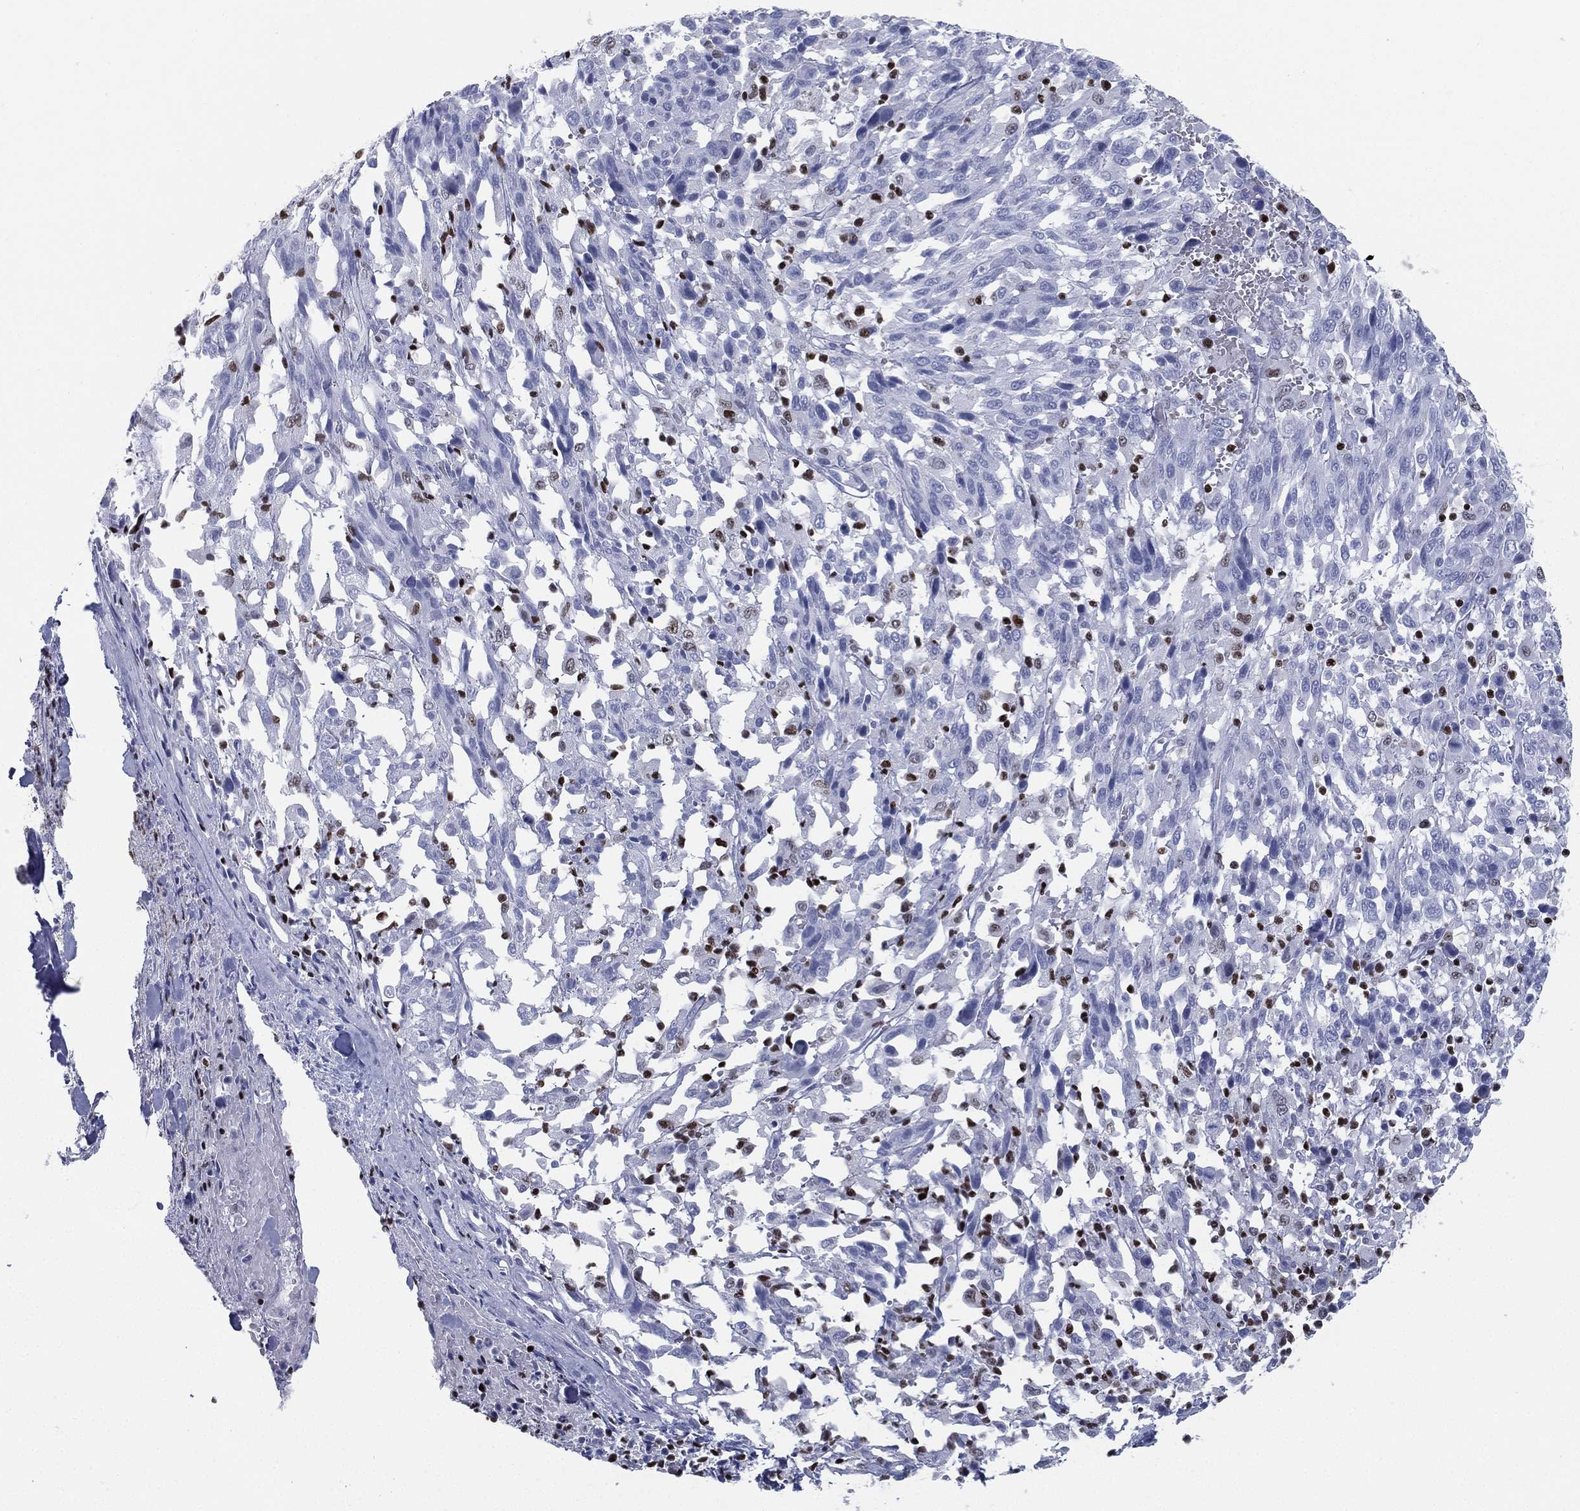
{"staining": {"intensity": "negative", "quantity": "none", "location": "none"}, "tissue": "melanoma", "cell_type": "Tumor cells", "image_type": "cancer", "snomed": [{"axis": "morphology", "description": "Malignant melanoma, NOS"}, {"axis": "topography", "description": "Skin"}], "caption": "Human melanoma stained for a protein using immunohistochemistry (IHC) reveals no expression in tumor cells.", "gene": "PYHIN1", "patient": {"sex": "female", "age": 91}}